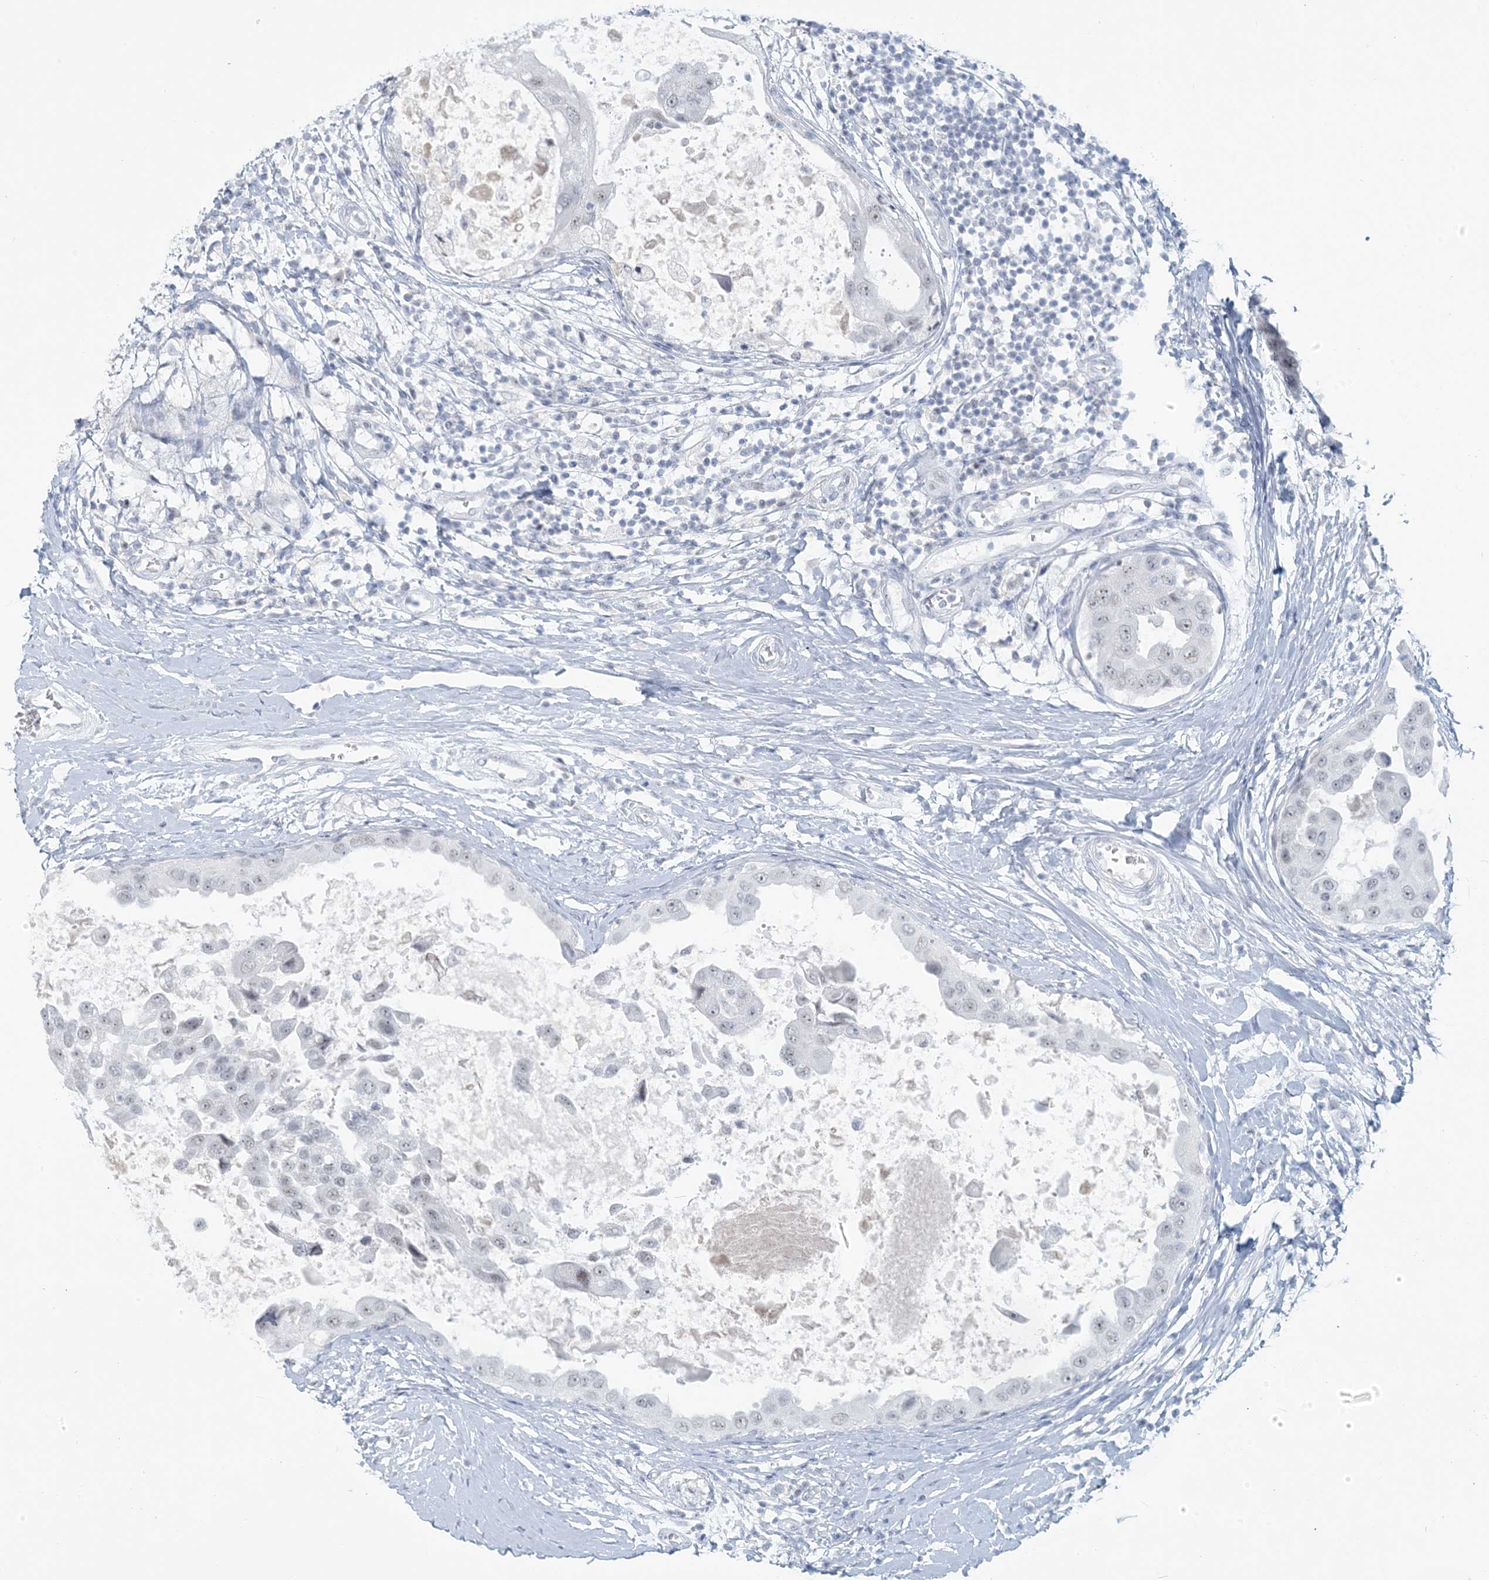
{"staining": {"intensity": "negative", "quantity": "none", "location": "none"}, "tissue": "breast cancer", "cell_type": "Tumor cells", "image_type": "cancer", "snomed": [{"axis": "morphology", "description": "Duct carcinoma"}, {"axis": "topography", "description": "Breast"}], "caption": "Tumor cells show no significant protein staining in breast intraductal carcinoma. (IHC, brightfield microscopy, high magnification).", "gene": "SCML1", "patient": {"sex": "female", "age": 27}}